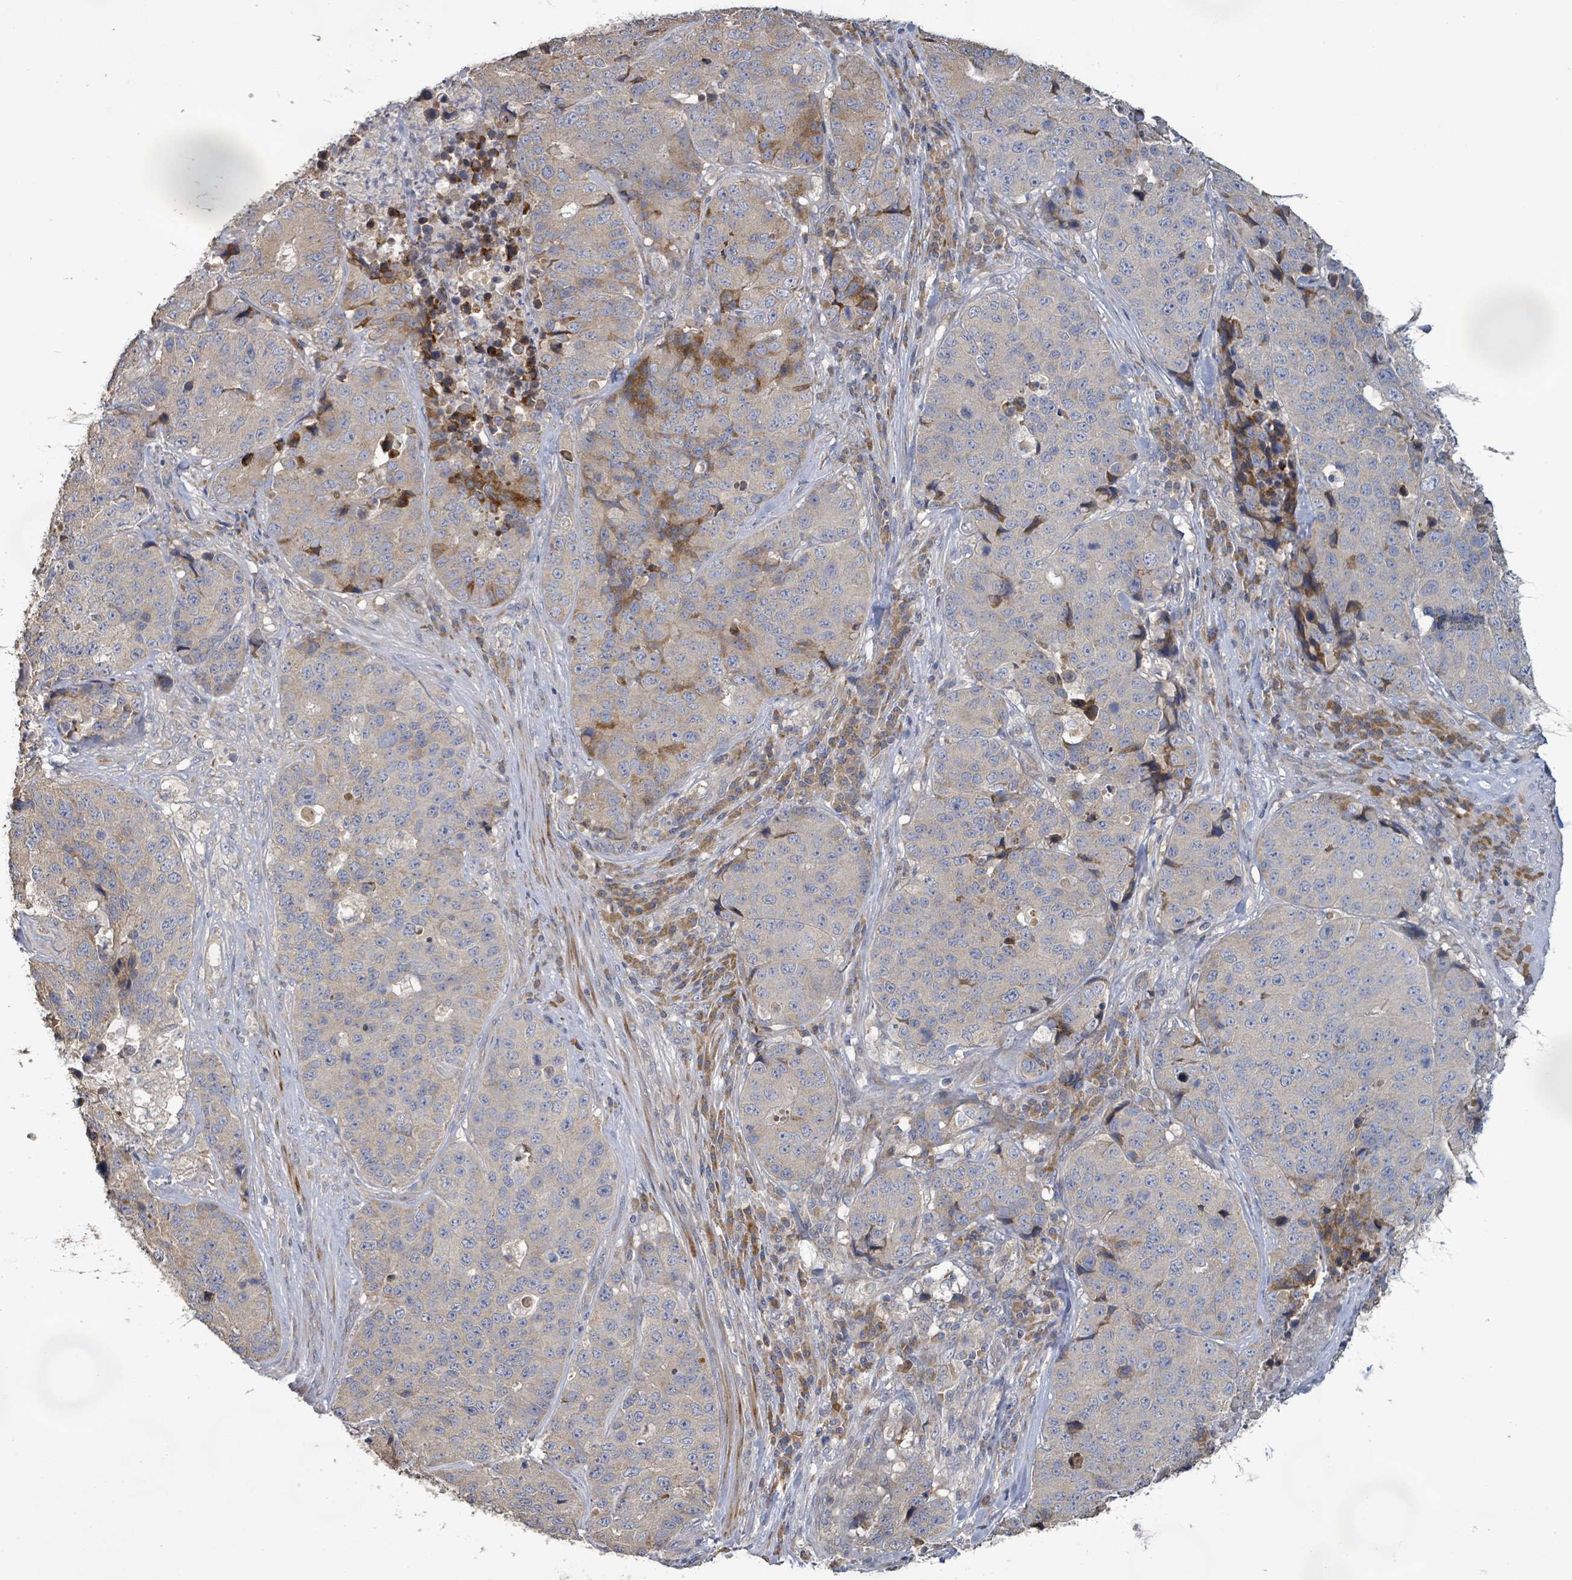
{"staining": {"intensity": "moderate", "quantity": "<25%", "location": "cytoplasmic/membranous"}, "tissue": "stomach cancer", "cell_type": "Tumor cells", "image_type": "cancer", "snomed": [{"axis": "morphology", "description": "Adenocarcinoma, NOS"}, {"axis": "topography", "description": "Stomach"}], "caption": "The immunohistochemical stain labels moderate cytoplasmic/membranous positivity in tumor cells of stomach adenocarcinoma tissue.", "gene": "KCNS2", "patient": {"sex": "male", "age": 71}}